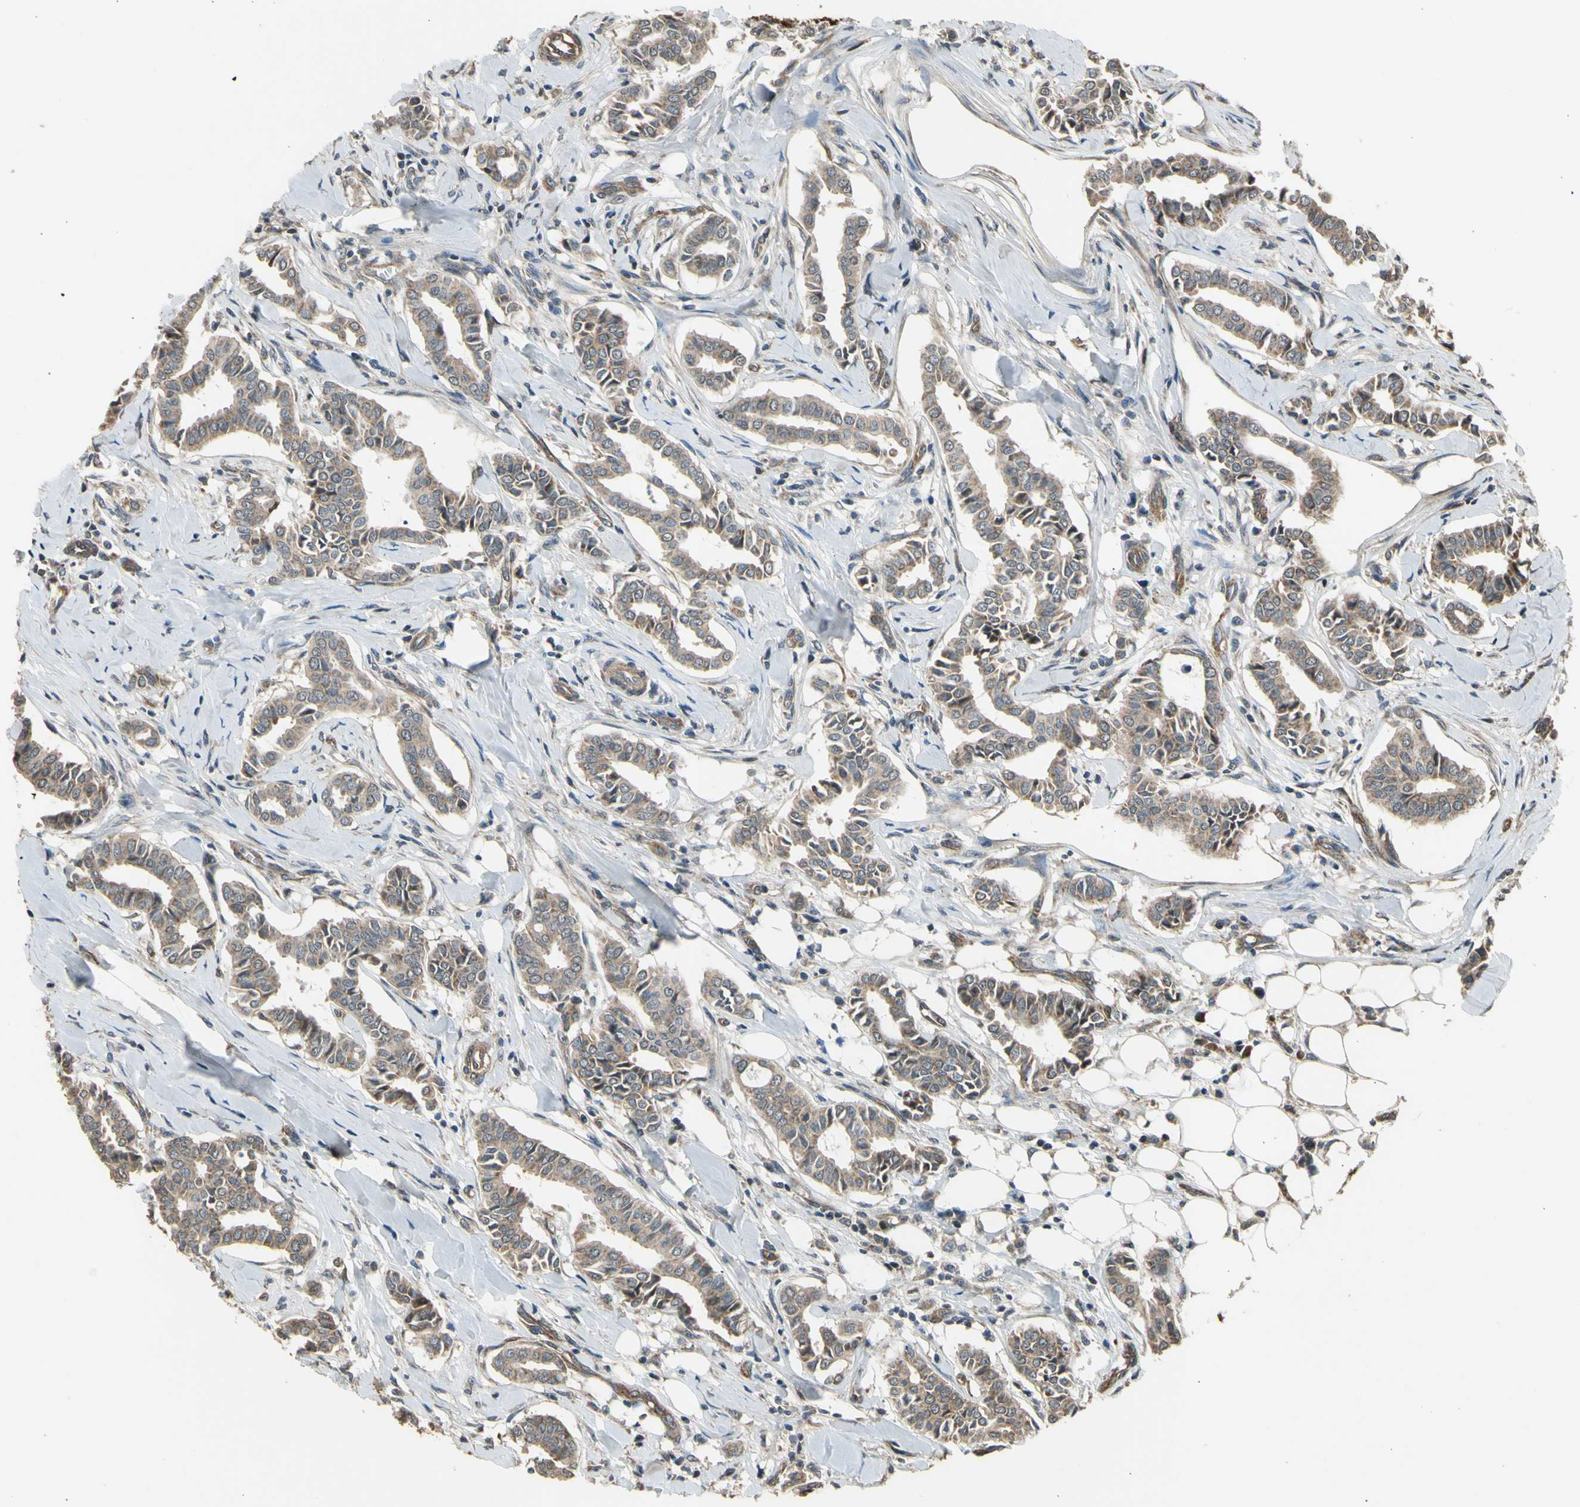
{"staining": {"intensity": "moderate", "quantity": ">75%", "location": "cytoplasmic/membranous"}, "tissue": "head and neck cancer", "cell_type": "Tumor cells", "image_type": "cancer", "snomed": [{"axis": "morphology", "description": "Adenocarcinoma, NOS"}, {"axis": "topography", "description": "Salivary gland"}, {"axis": "topography", "description": "Head-Neck"}], "caption": "Protein analysis of adenocarcinoma (head and neck) tissue shows moderate cytoplasmic/membranous staining in approximately >75% of tumor cells.", "gene": "EFNB2", "patient": {"sex": "female", "age": 59}}